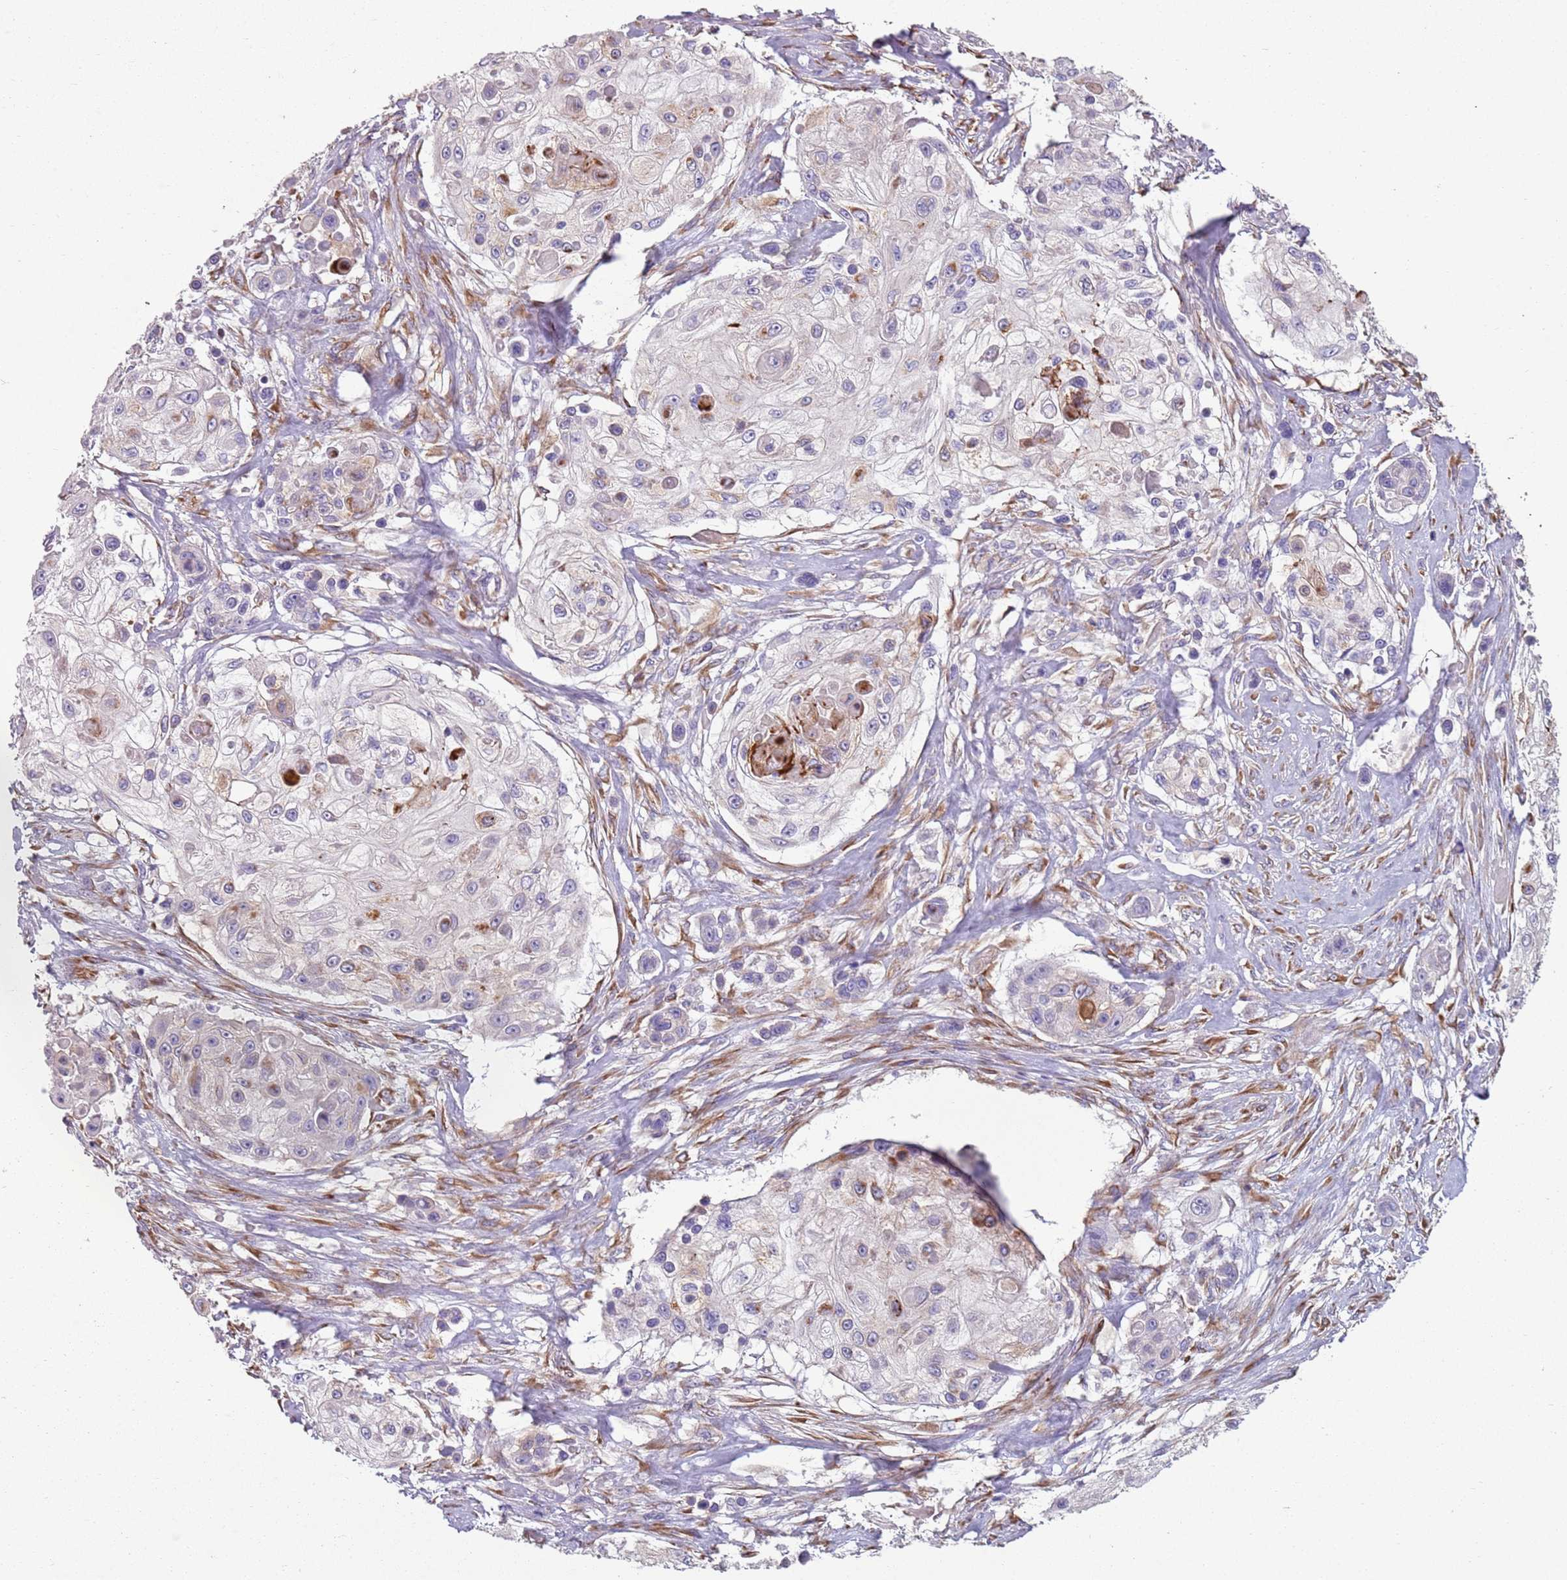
{"staining": {"intensity": "negative", "quantity": "none", "location": "none"}, "tissue": "skin cancer", "cell_type": "Tumor cells", "image_type": "cancer", "snomed": [{"axis": "morphology", "description": "Squamous cell carcinoma, NOS"}, {"axis": "topography", "description": "Skin"}], "caption": "Immunohistochemistry histopathology image of neoplastic tissue: skin cancer (squamous cell carcinoma) stained with DAB (3,3'-diaminobenzidine) shows no significant protein positivity in tumor cells.", "gene": "PHLPP2", "patient": {"sex": "male", "age": 67}}